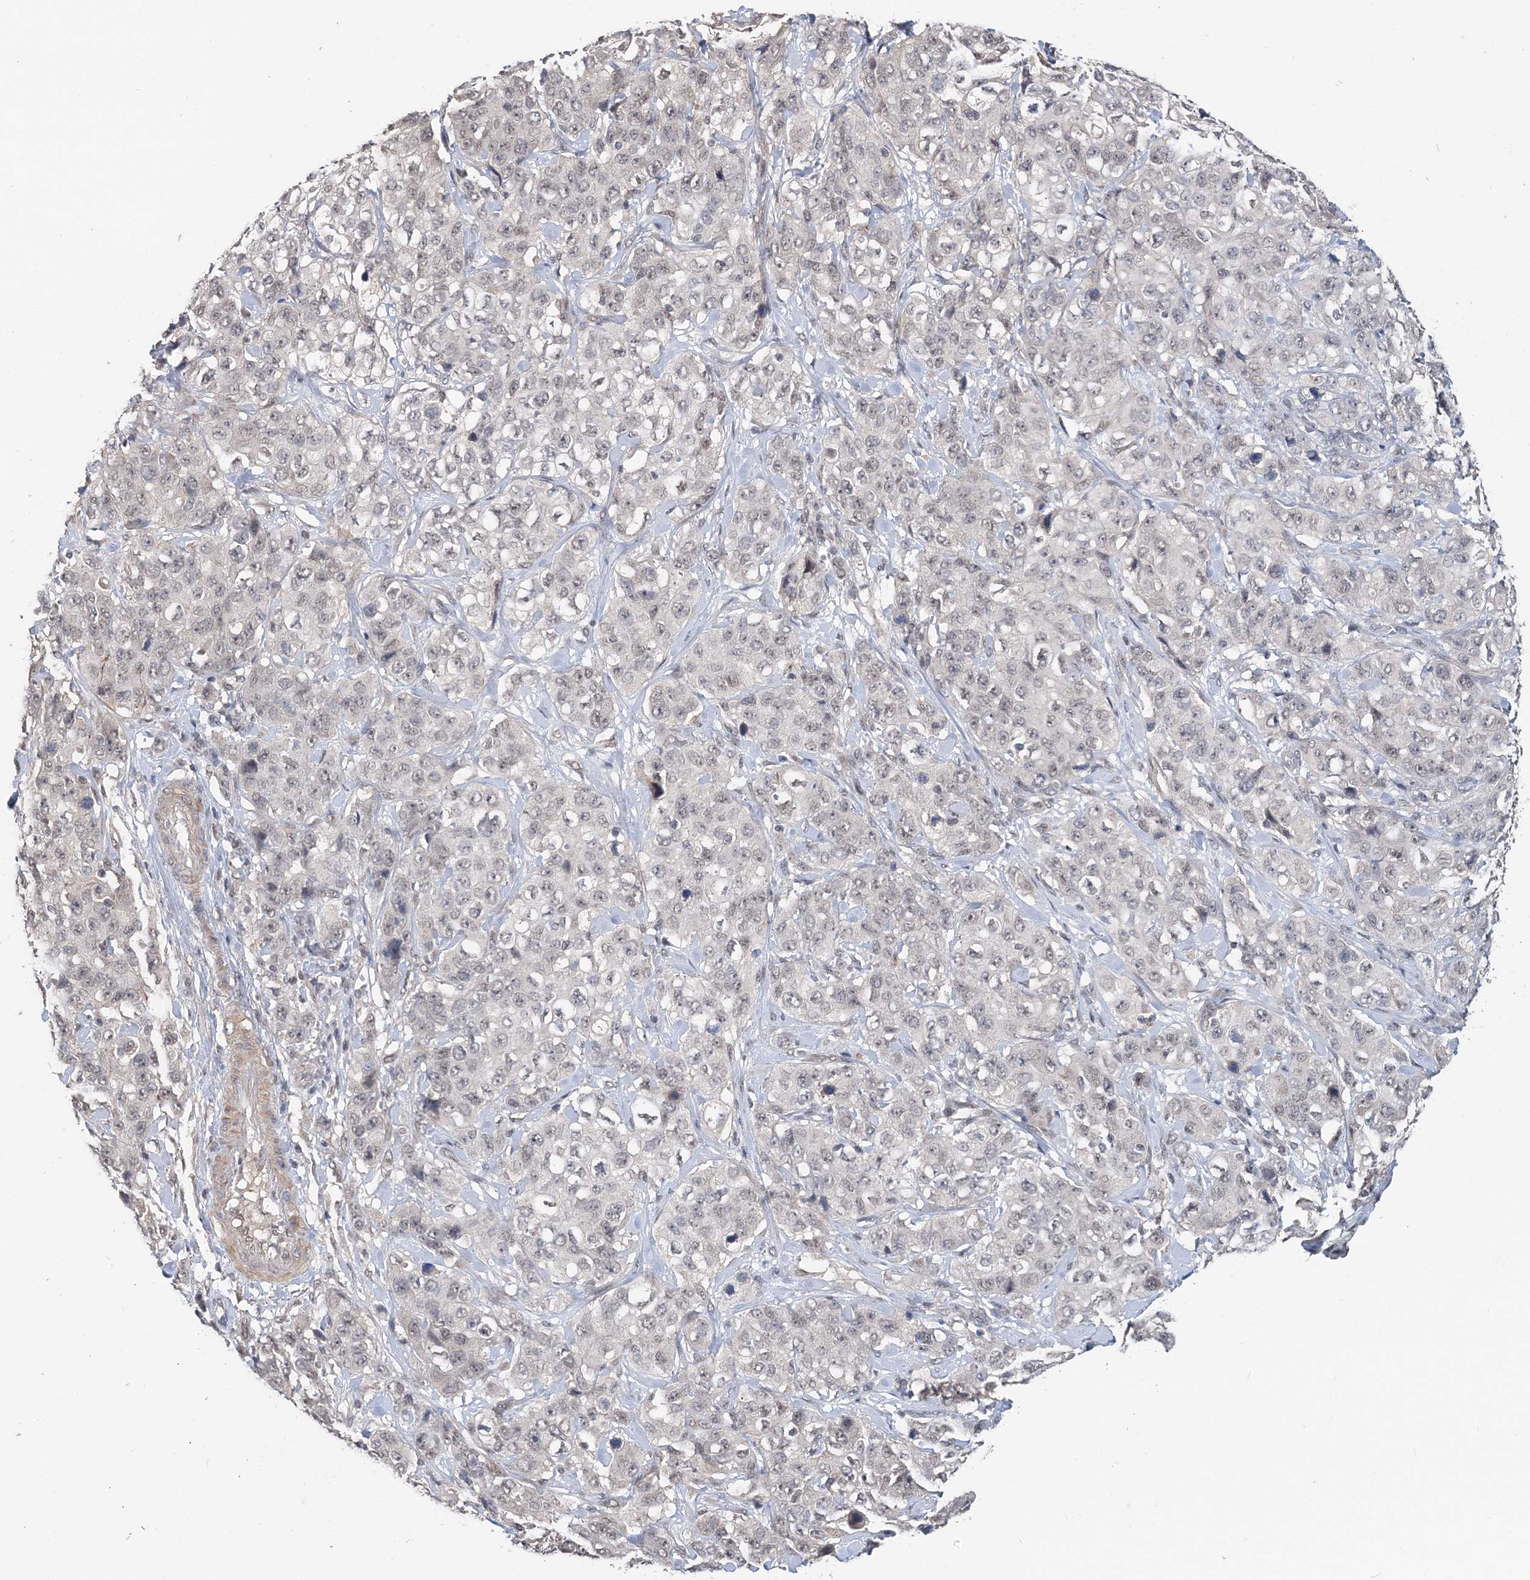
{"staining": {"intensity": "negative", "quantity": "none", "location": "none"}, "tissue": "stomach cancer", "cell_type": "Tumor cells", "image_type": "cancer", "snomed": [{"axis": "morphology", "description": "Adenocarcinoma, NOS"}, {"axis": "topography", "description": "Stomach"}], "caption": "This is a photomicrograph of immunohistochemistry (IHC) staining of stomach cancer (adenocarcinoma), which shows no staining in tumor cells.", "gene": "TSHZ2", "patient": {"sex": "male", "age": 48}}